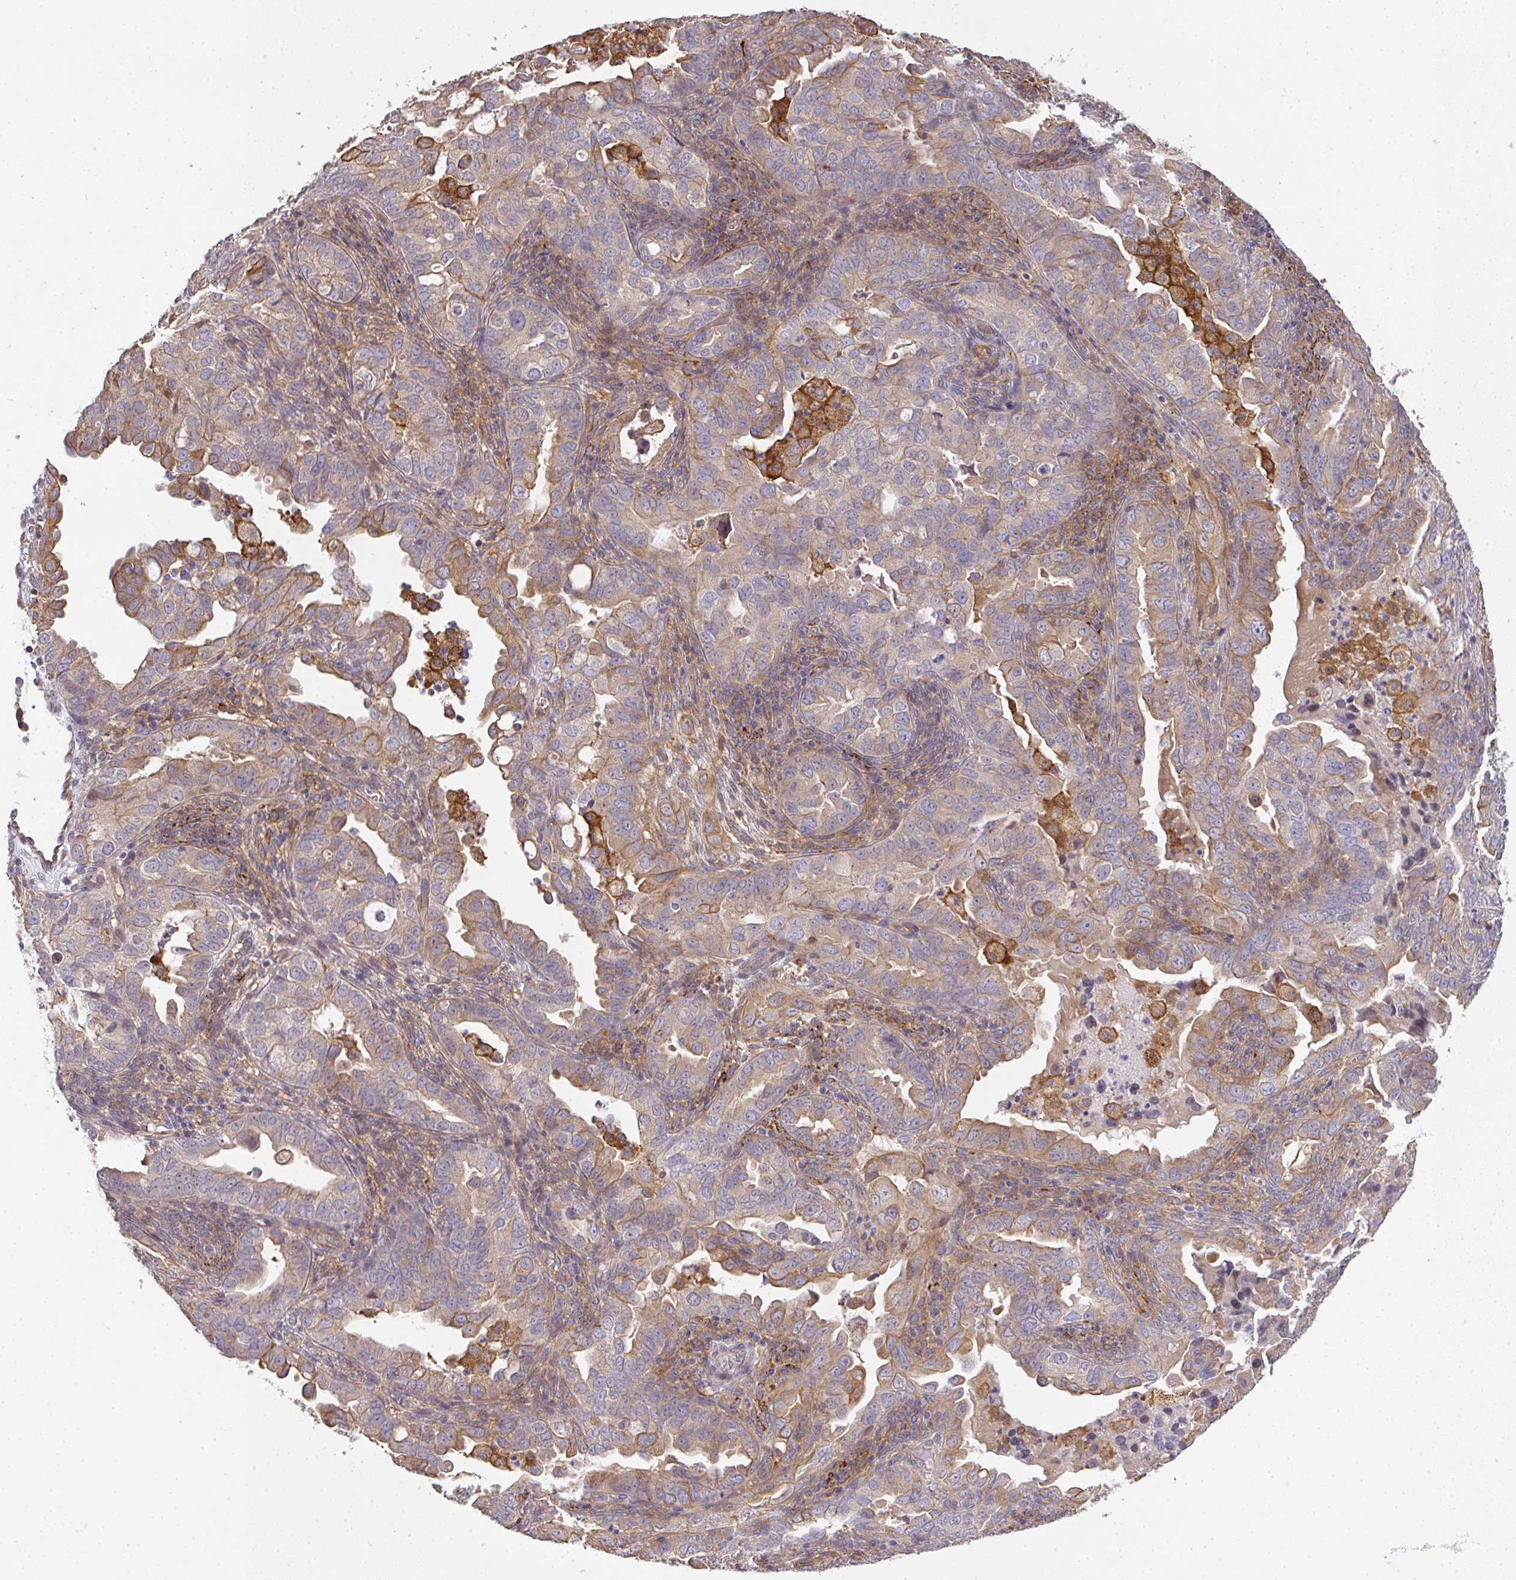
{"staining": {"intensity": "moderate", "quantity": "25%-75%", "location": "cytoplasmic/membranous"}, "tissue": "endometrial cancer", "cell_type": "Tumor cells", "image_type": "cancer", "snomed": [{"axis": "morphology", "description": "Adenocarcinoma, NOS"}, {"axis": "topography", "description": "Endometrium"}], "caption": "The micrograph demonstrates a brown stain indicating the presence of a protein in the cytoplasmic/membranous of tumor cells in endometrial adenocarcinoma.", "gene": "EEF1AKMT1", "patient": {"sex": "female", "age": 57}}